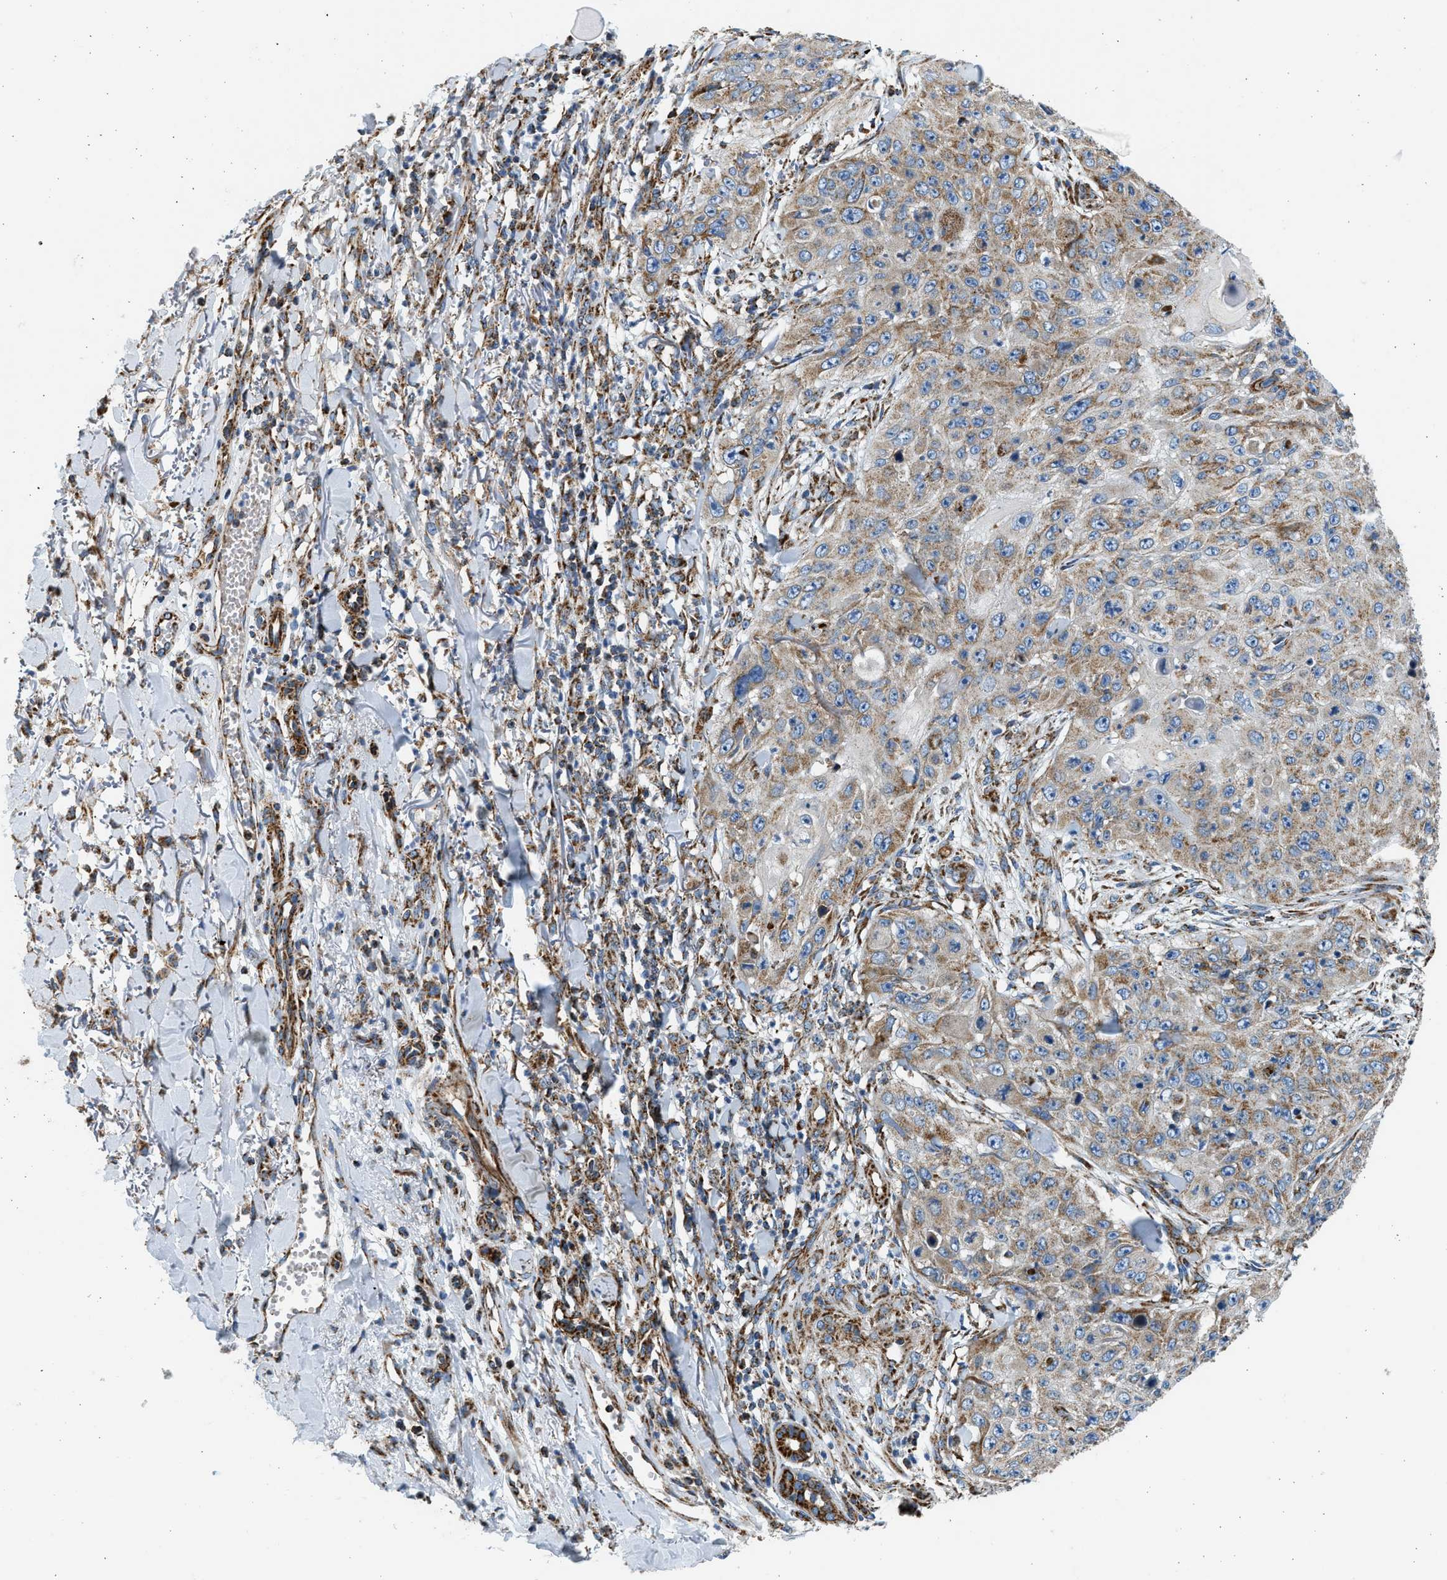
{"staining": {"intensity": "moderate", "quantity": ">75%", "location": "cytoplasmic/membranous"}, "tissue": "skin cancer", "cell_type": "Tumor cells", "image_type": "cancer", "snomed": [{"axis": "morphology", "description": "Squamous cell carcinoma, NOS"}, {"axis": "topography", "description": "Skin"}], "caption": "Approximately >75% of tumor cells in human skin squamous cell carcinoma reveal moderate cytoplasmic/membranous protein expression as visualized by brown immunohistochemical staining.", "gene": "KCNMB3", "patient": {"sex": "female", "age": 80}}